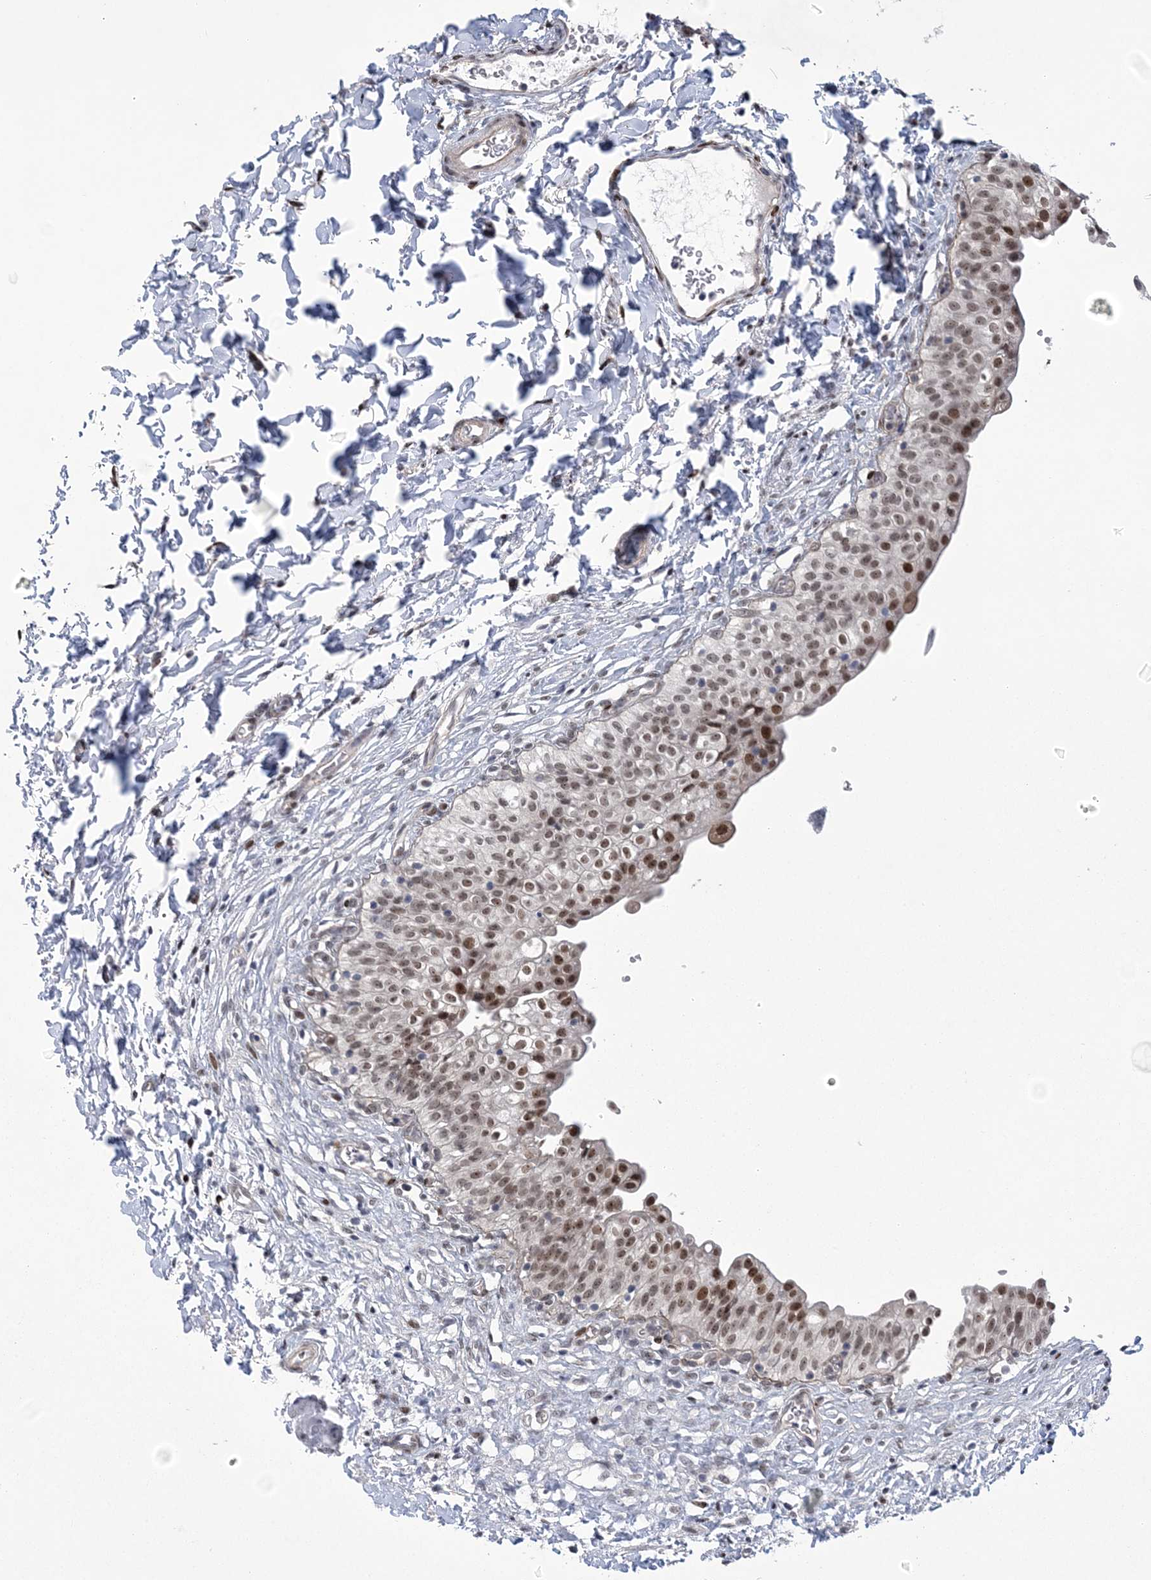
{"staining": {"intensity": "strong", "quantity": "25%-75%", "location": "cytoplasmic/membranous,nuclear"}, "tissue": "urinary bladder", "cell_type": "Urothelial cells", "image_type": "normal", "snomed": [{"axis": "morphology", "description": "Normal tissue, NOS"}, {"axis": "topography", "description": "Urinary bladder"}], "caption": "Protein expression analysis of unremarkable urinary bladder displays strong cytoplasmic/membranous,nuclear expression in approximately 25%-75% of urothelial cells. (Brightfield microscopy of DAB IHC at high magnification).", "gene": "HOMEZ", "patient": {"sex": "male", "age": 55}}